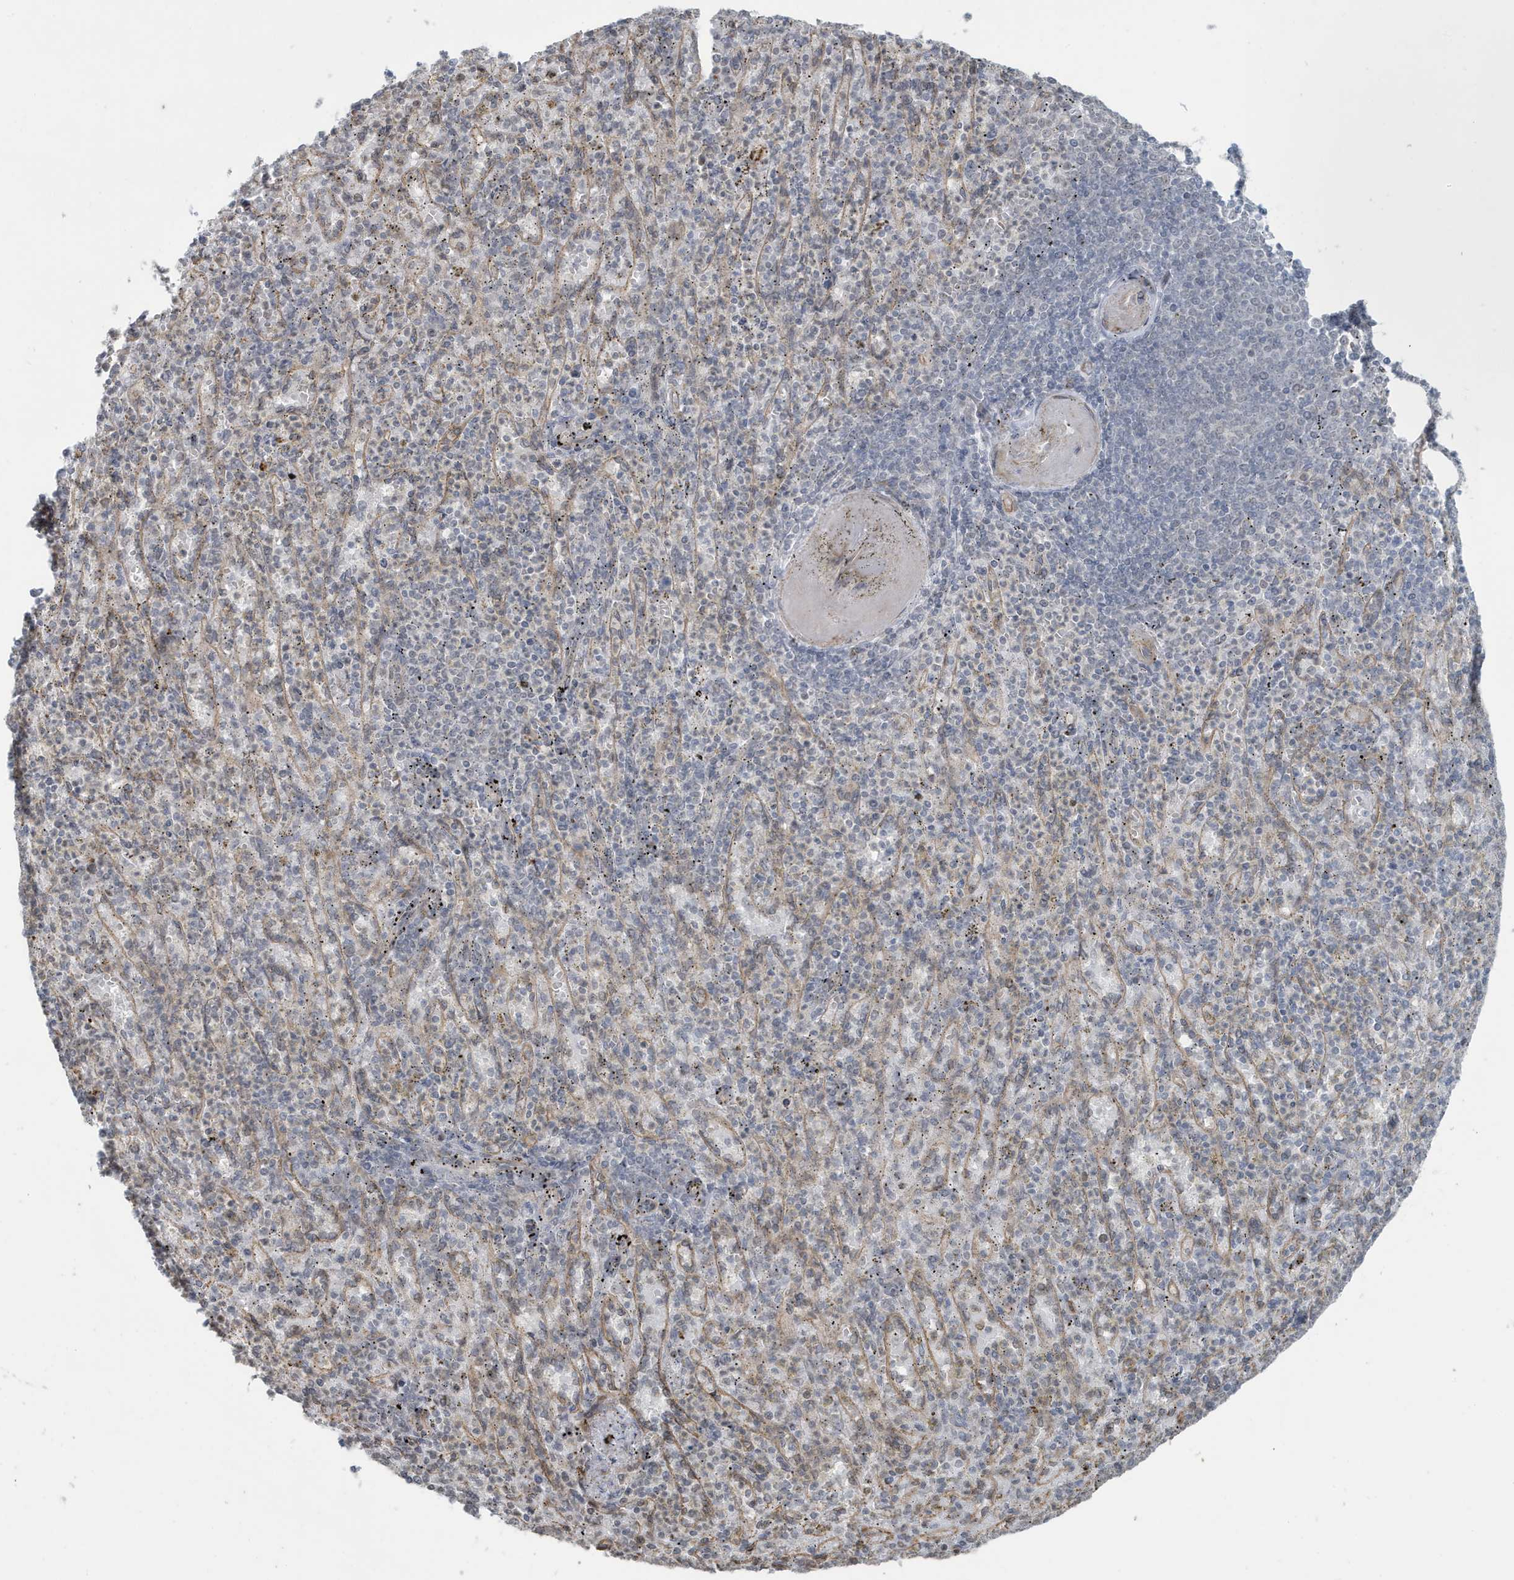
{"staining": {"intensity": "negative", "quantity": "none", "location": "none"}, "tissue": "spleen", "cell_type": "Cells in red pulp", "image_type": "normal", "snomed": [{"axis": "morphology", "description": "Normal tissue, NOS"}, {"axis": "topography", "description": "Spleen"}], "caption": "Histopathology image shows no protein staining in cells in red pulp of normal spleen. Brightfield microscopy of IHC stained with DAB (brown) and hematoxylin (blue), captured at high magnification.", "gene": "CHCHD4", "patient": {"sex": "female", "age": 74}}